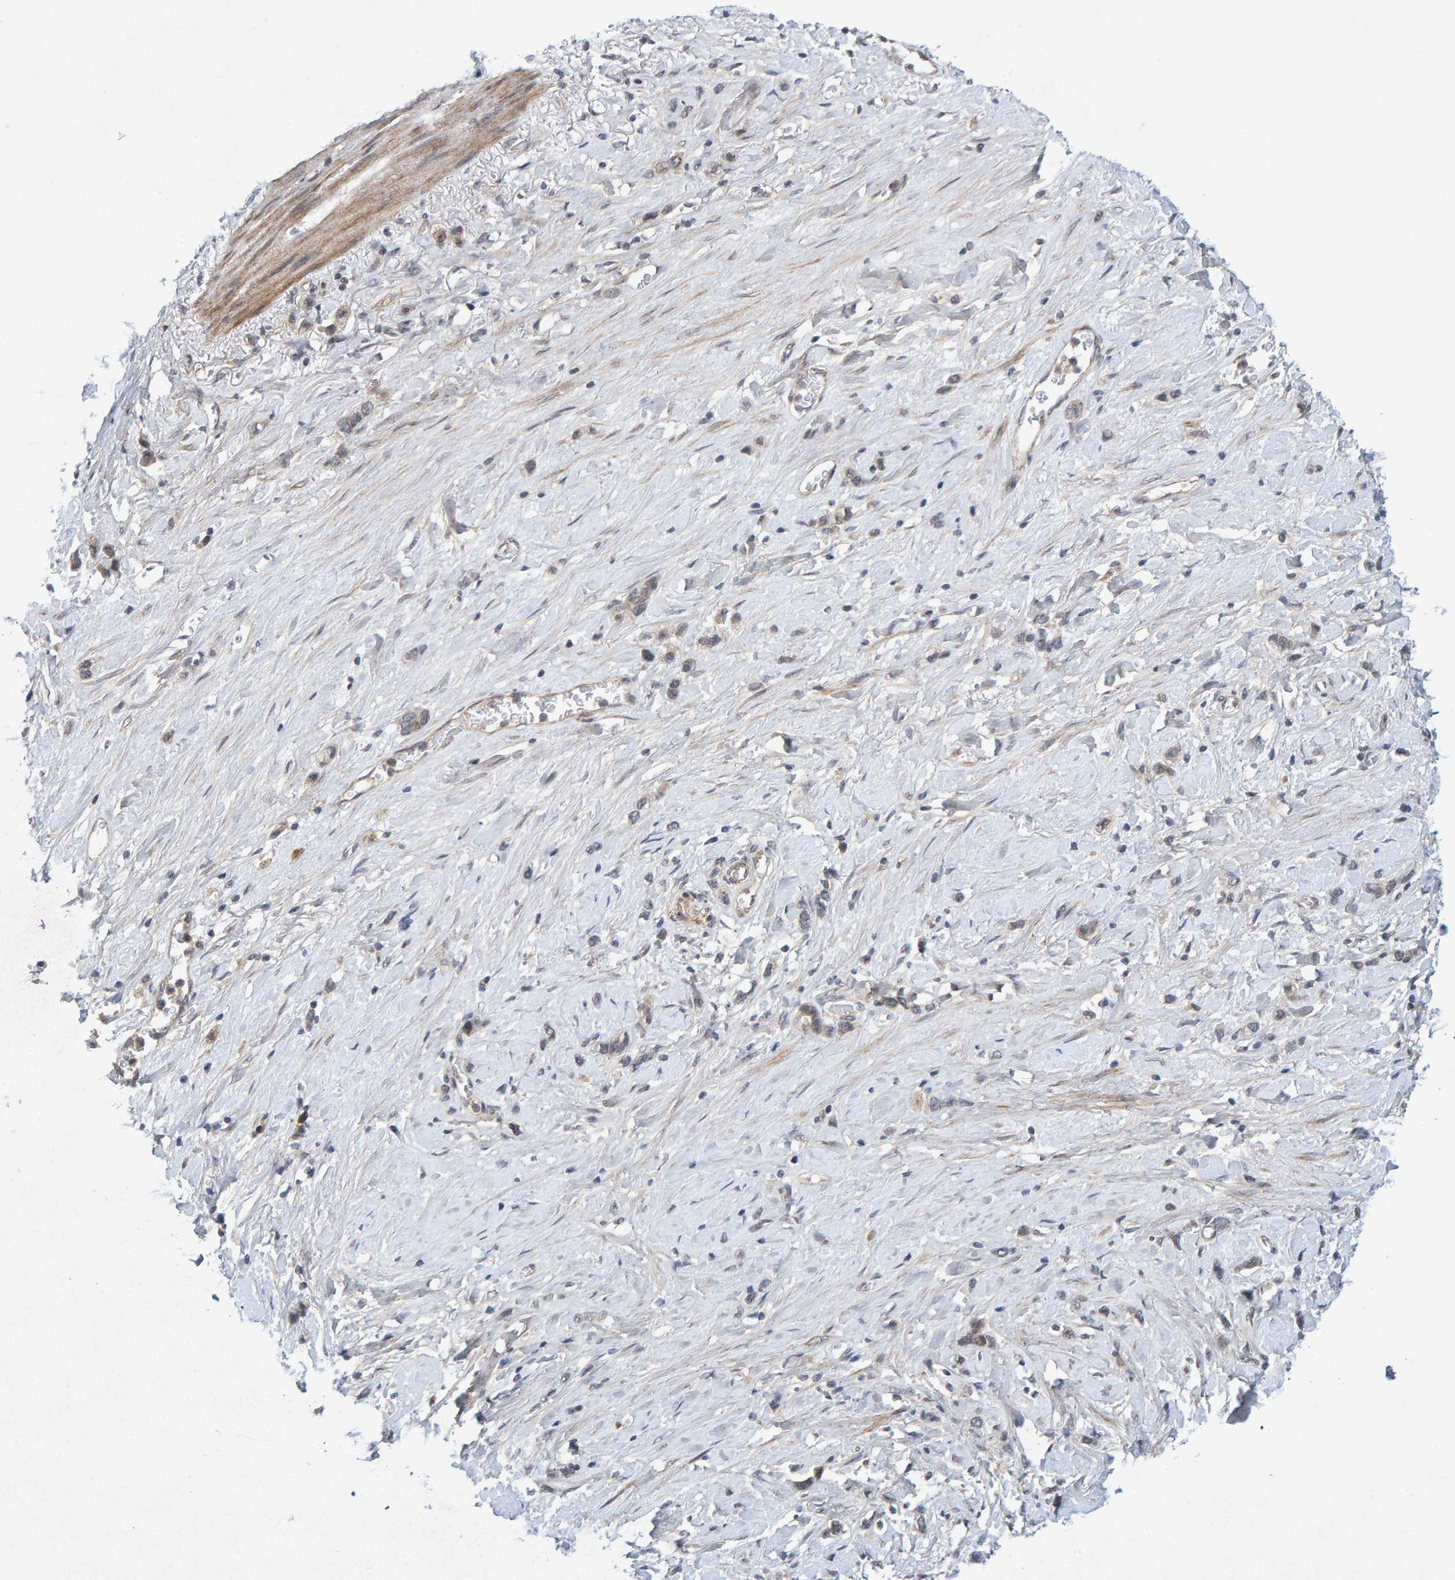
{"staining": {"intensity": "negative", "quantity": "none", "location": "none"}, "tissue": "stomach cancer", "cell_type": "Tumor cells", "image_type": "cancer", "snomed": [{"axis": "morphology", "description": "Normal tissue, NOS"}, {"axis": "morphology", "description": "Adenocarcinoma, NOS"}, {"axis": "morphology", "description": "Adenocarcinoma, High grade"}, {"axis": "topography", "description": "Stomach, upper"}, {"axis": "topography", "description": "Stomach"}], "caption": "Immunohistochemistry (IHC) micrograph of neoplastic tissue: adenocarcinoma (high-grade) (stomach) stained with DAB displays no significant protein expression in tumor cells.", "gene": "CDH2", "patient": {"sex": "female", "age": 65}}